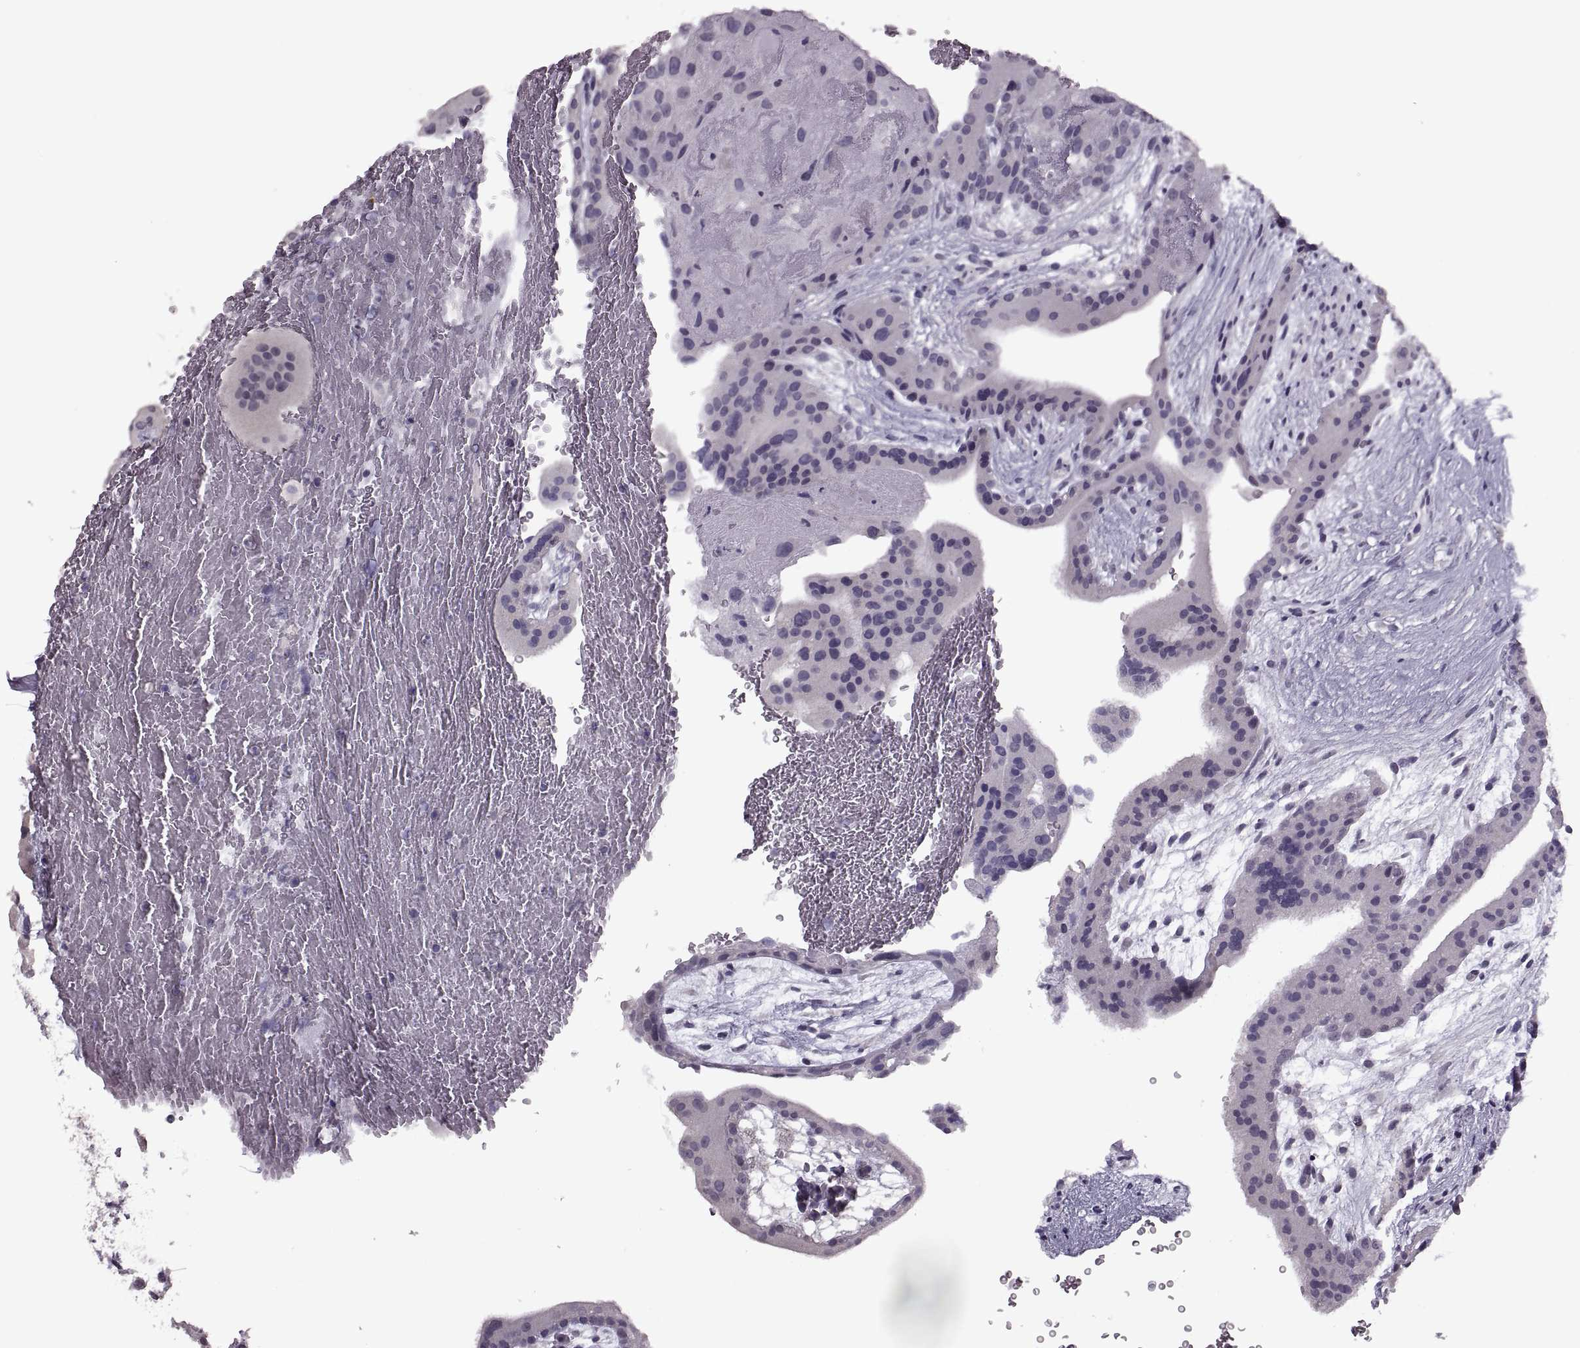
{"staining": {"intensity": "negative", "quantity": "none", "location": "none"}, "tissue": "placenta", "cell_type": "Decidual cells", "image_type": "normal", "snomed": [{"axis": "morphology", "description": "Normal tissue, NOS"}, {"axis": "topography", "description": "Placenta"}], "caption": "Placenta stained for a protein using immunohistochemistry demonstrates no expression decidual cells.", "gene": "PAGE2B", "patient": {"sex": "female", "age": 19}}